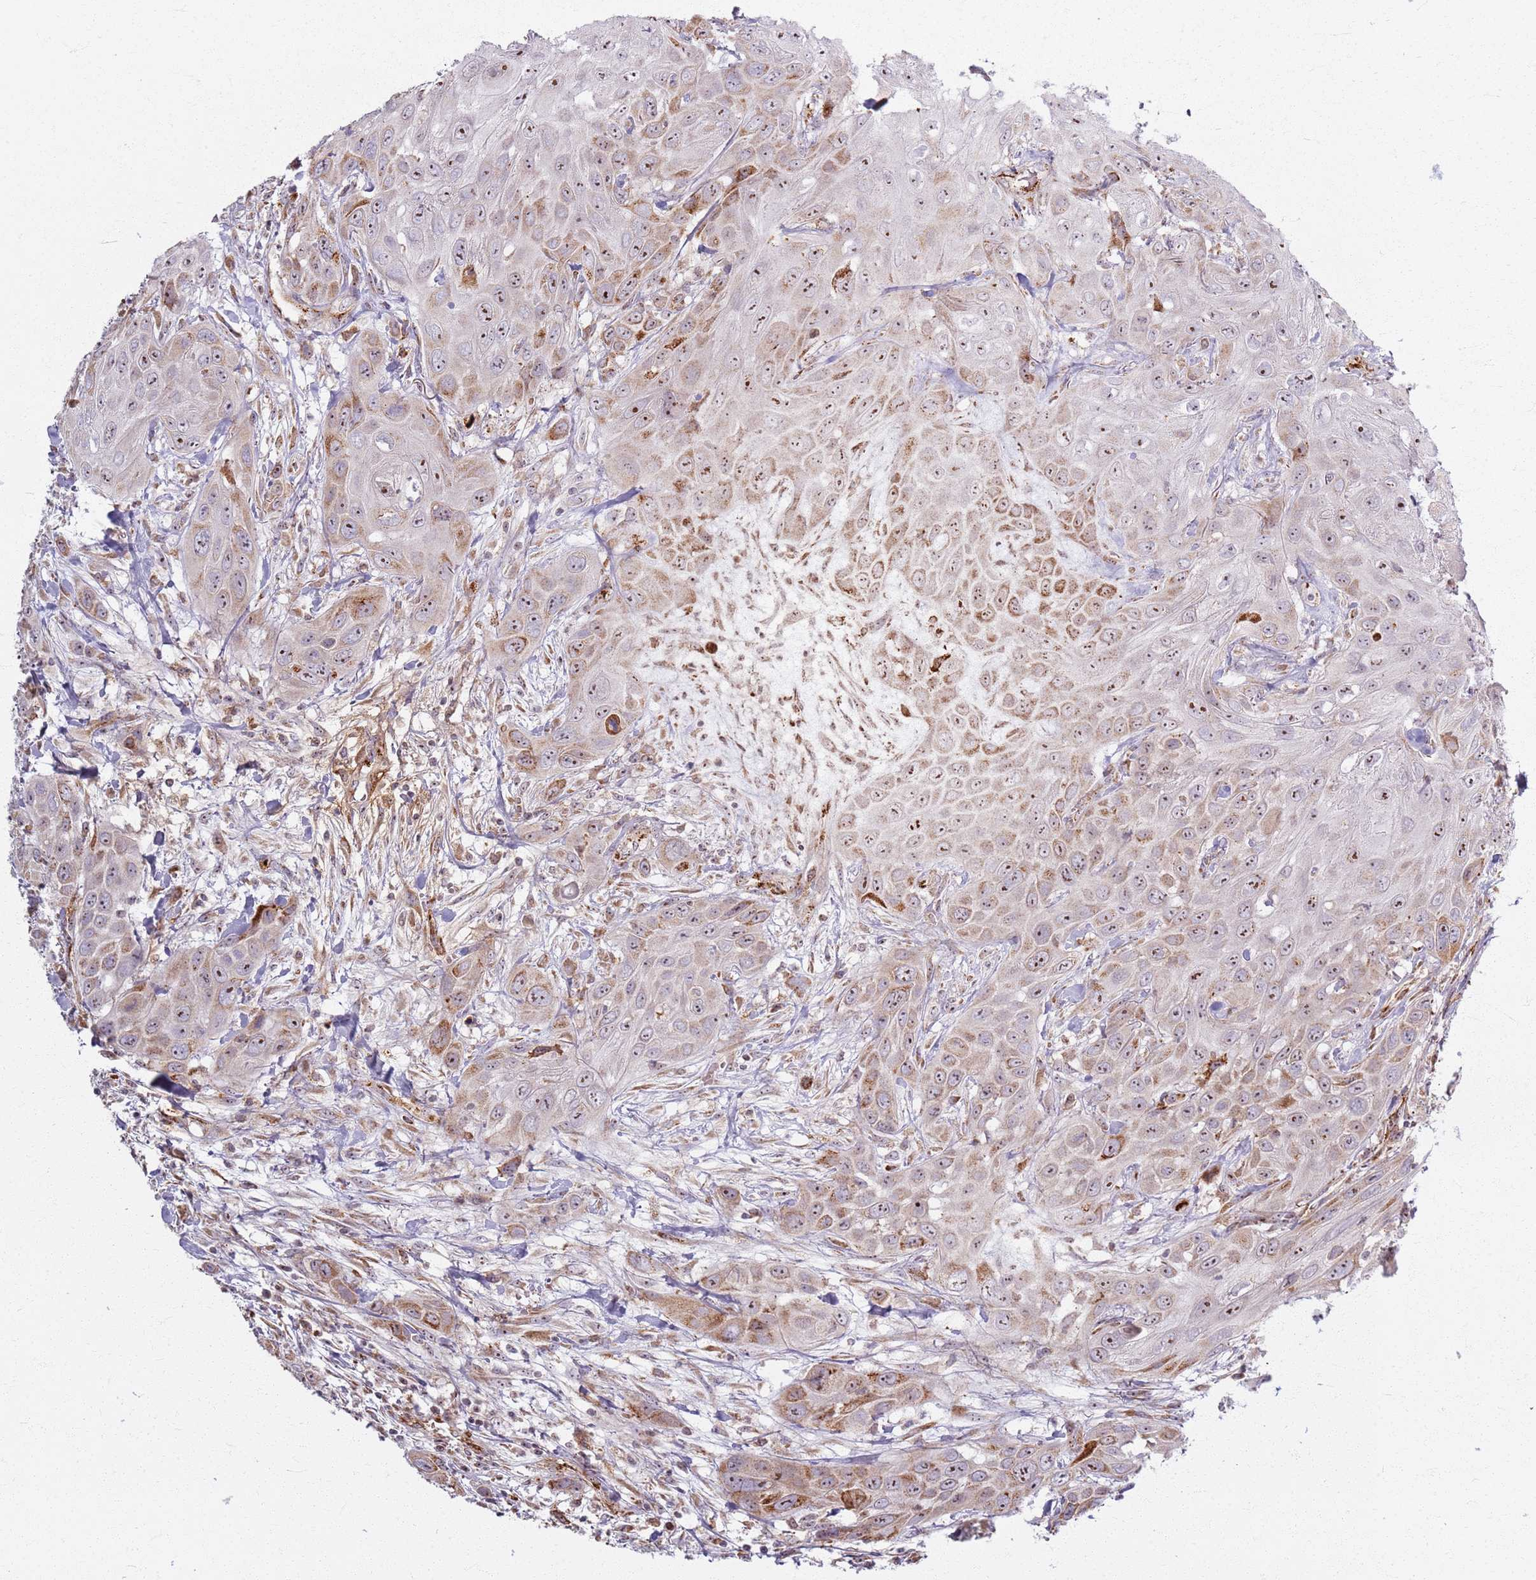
{"staining": {"intensity": "moderate", "quantity": "25%-75%", "location": "cytoplasmic/membranous,nuclear"}, "tissue": "head and neck cancer", "cell_type": "Tumor cells", "image_type": "cancer", "snomed": [{"axis": "morphology", "description": "Squamous cell carcinoma, NOS"}, {"axis": "topography", "description": "Head-Neck"}], "caption": "Protein staining by immunohistochemistry exhibits moderate cytoplasmic/membranous and nuclear positivity in approximately 25%-75% of tumor cells in head and neck squamous cell carcinoma.", "gene": "KRI1", "patient": {"sex": "male", "age": 81}}